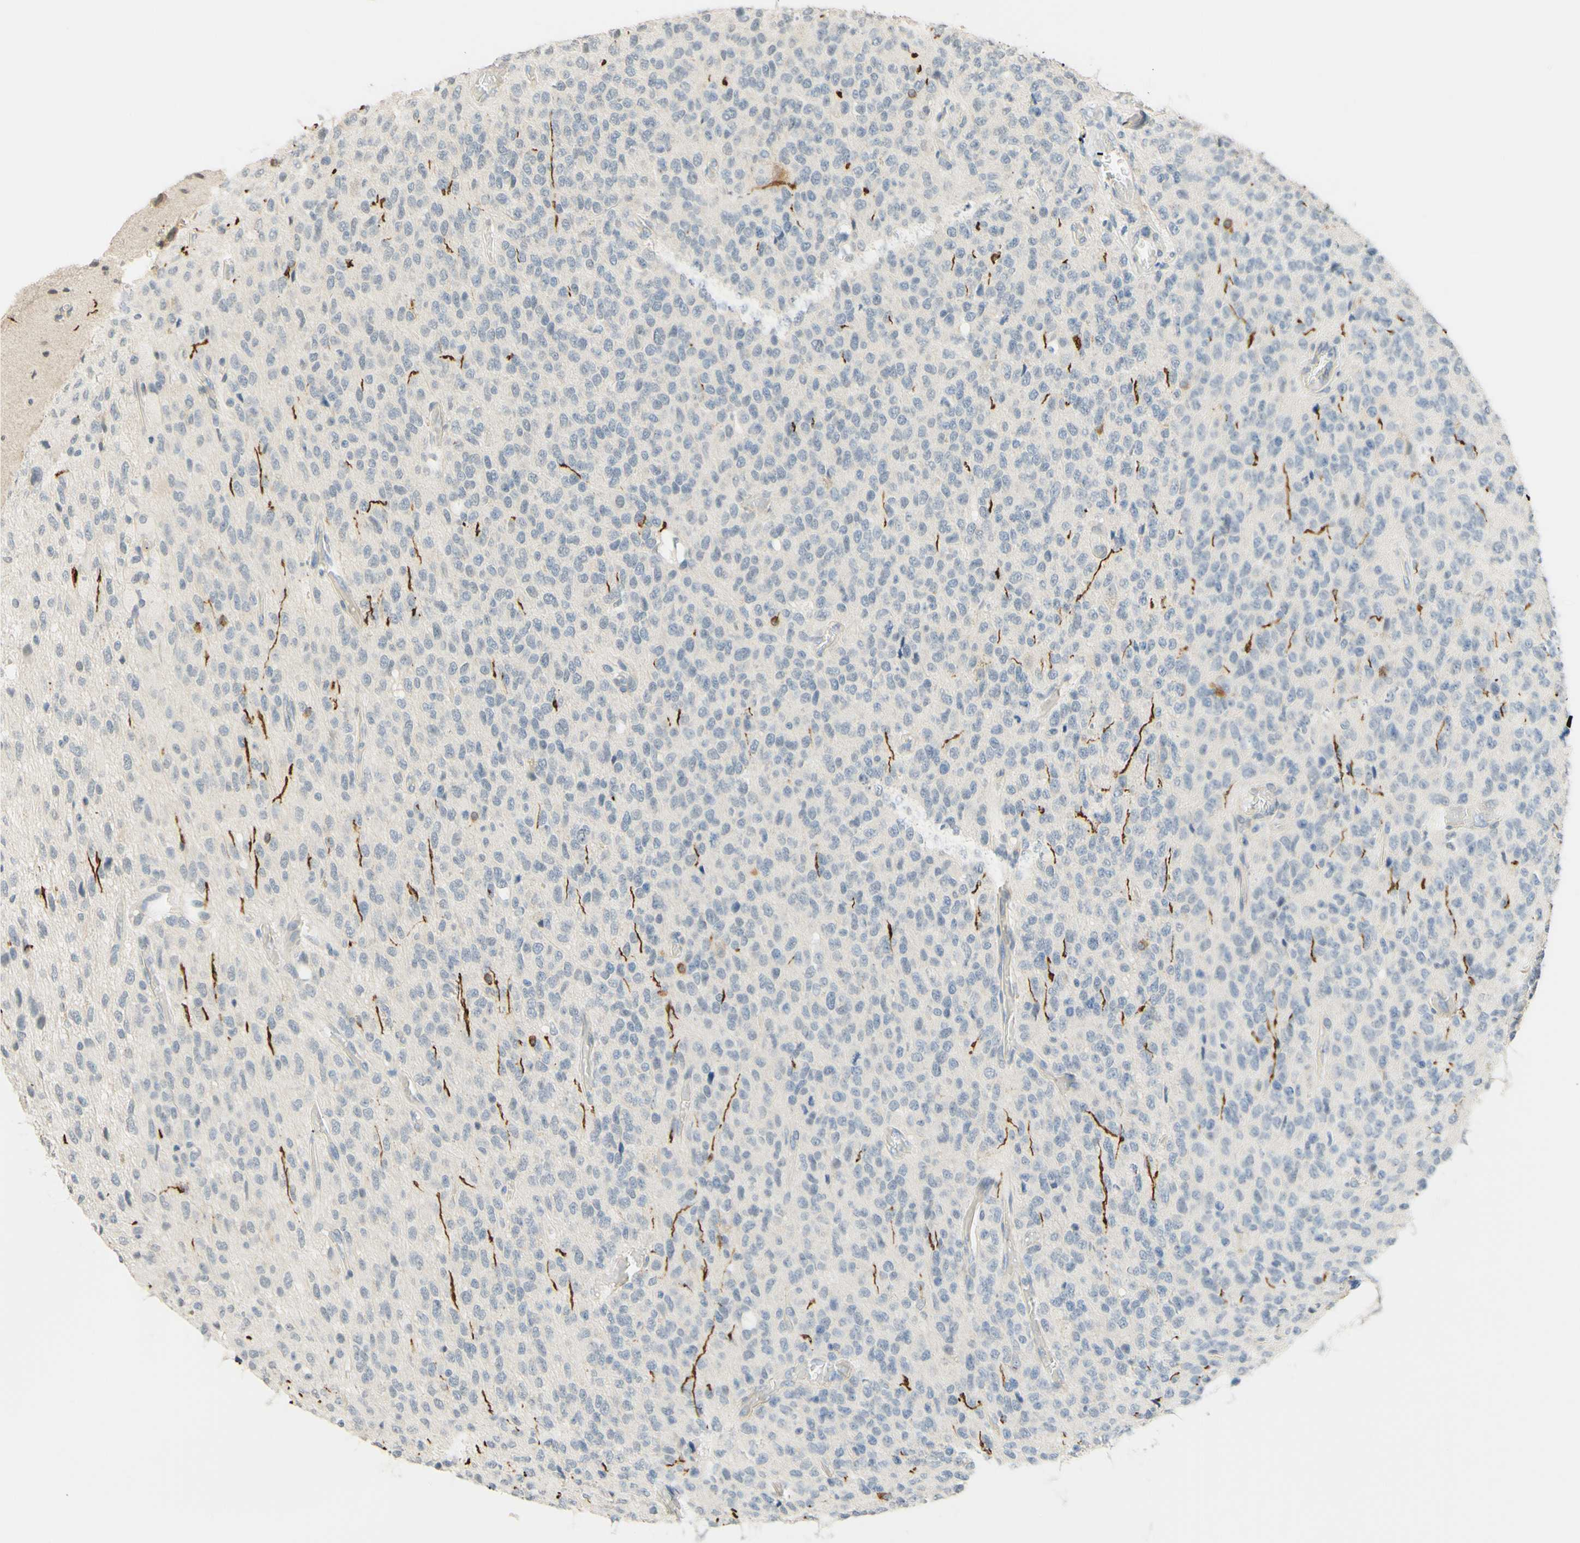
{"staining": {"intensity": "negative", "quantity": "none", "location": "none"}, "tissue": "glioma", "cell_type": "Tumor cells", "image_type": "cancer", "snomed": [{"axis": "morphology", "description": "Glioma, malignant, High grade"}, {"axis": "topography", "description": "pancreas cauda"}], "caption": "Malignant high-grade glioma was stained to show a protein in brown. There is no significant staining in tumor cells. The staining was performed using DAB to visualize the protein expression in brown, while the nuclei were stained in blue with hematoxylin (Magnification: 20x).", "gene": "MAG", "patient": {"sex": "male", "age": 60}}